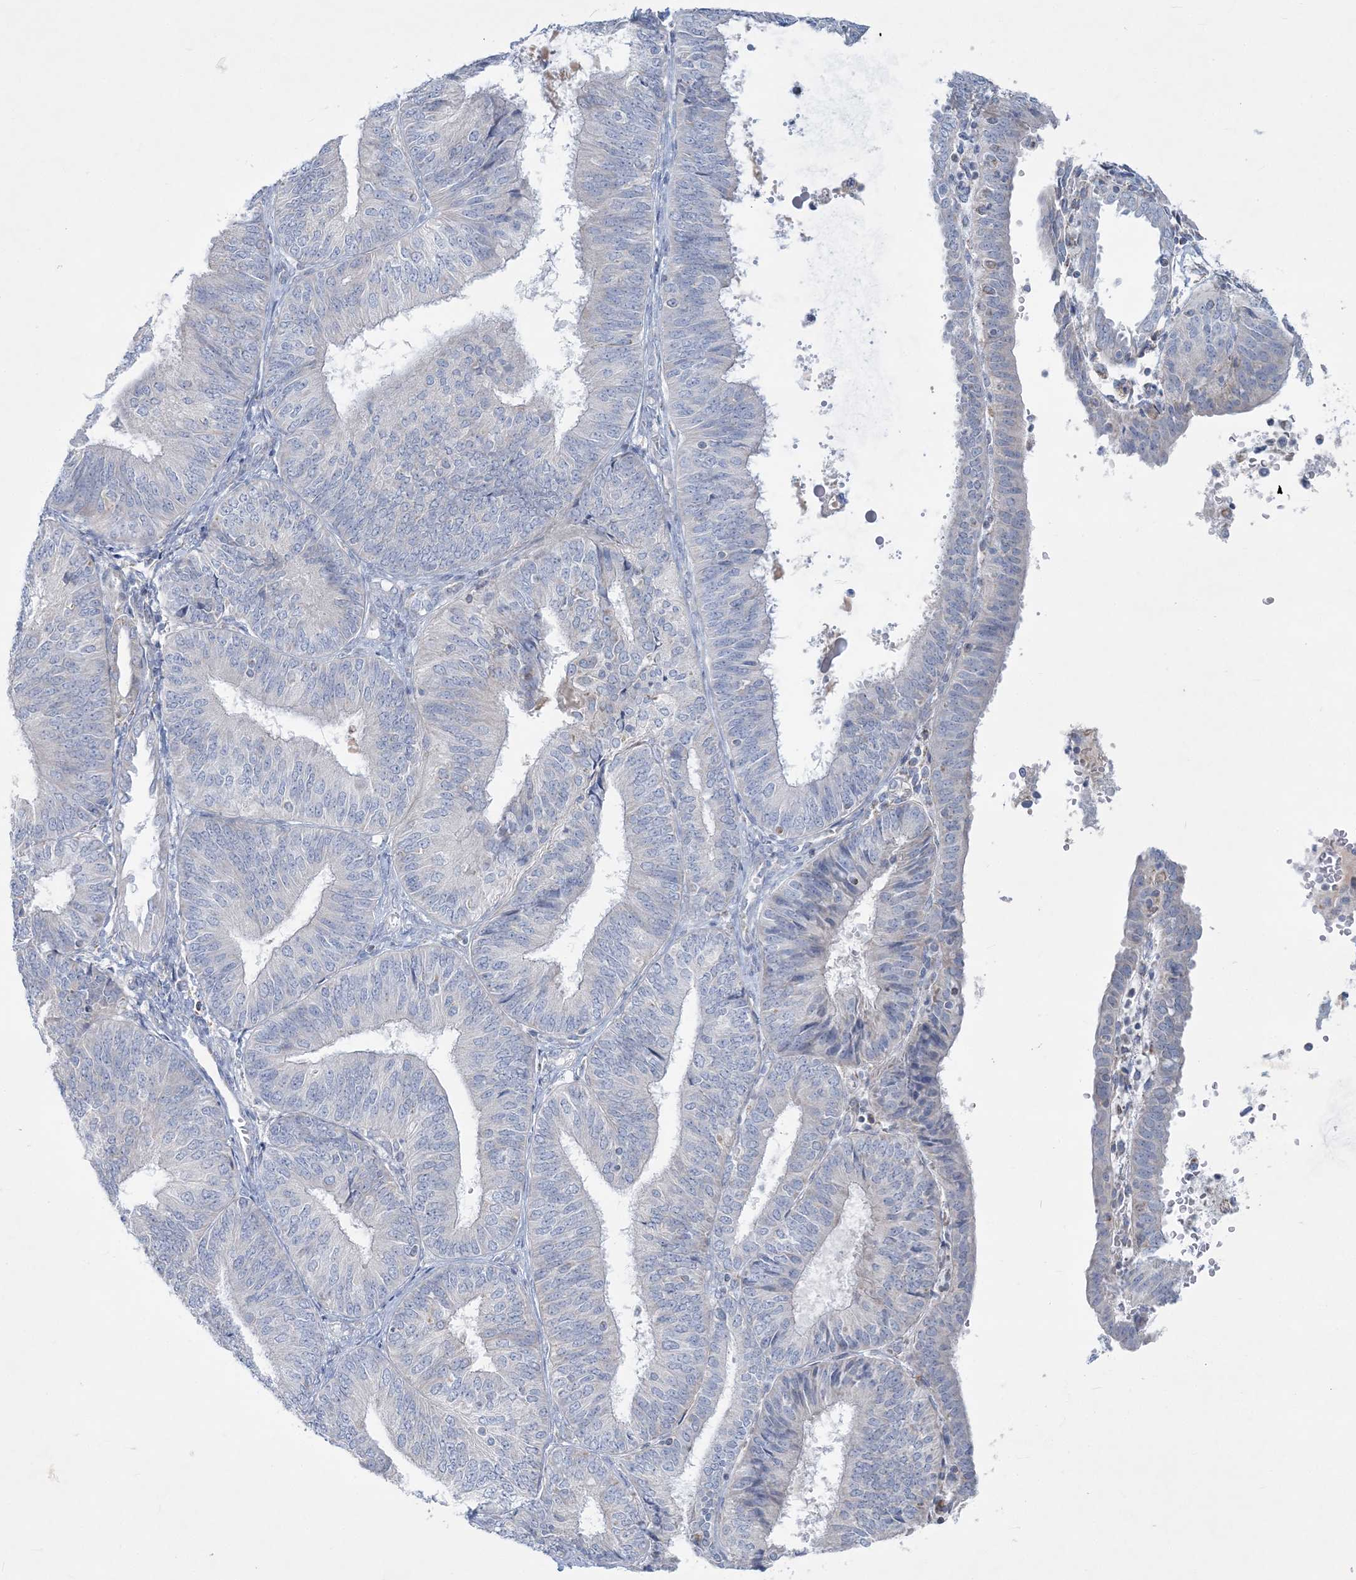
{"staining": {"intensity": "negative", "quantity": "none", "location": "none"}, "tissue": "endometrial cancer", "cell_type": "Tumor cells", "image_type": "cancer", "snomed": [{"axis": "morphology", "description": "Adenocarcinoma, NOS"}, {"axis": "topography", "description": "Endometrium"}], "caption": "Tumor cells show no significant staining in endometrial cancer.", "gene": "TBC1D7", "patient": {"sex": "female", "age": 58}}